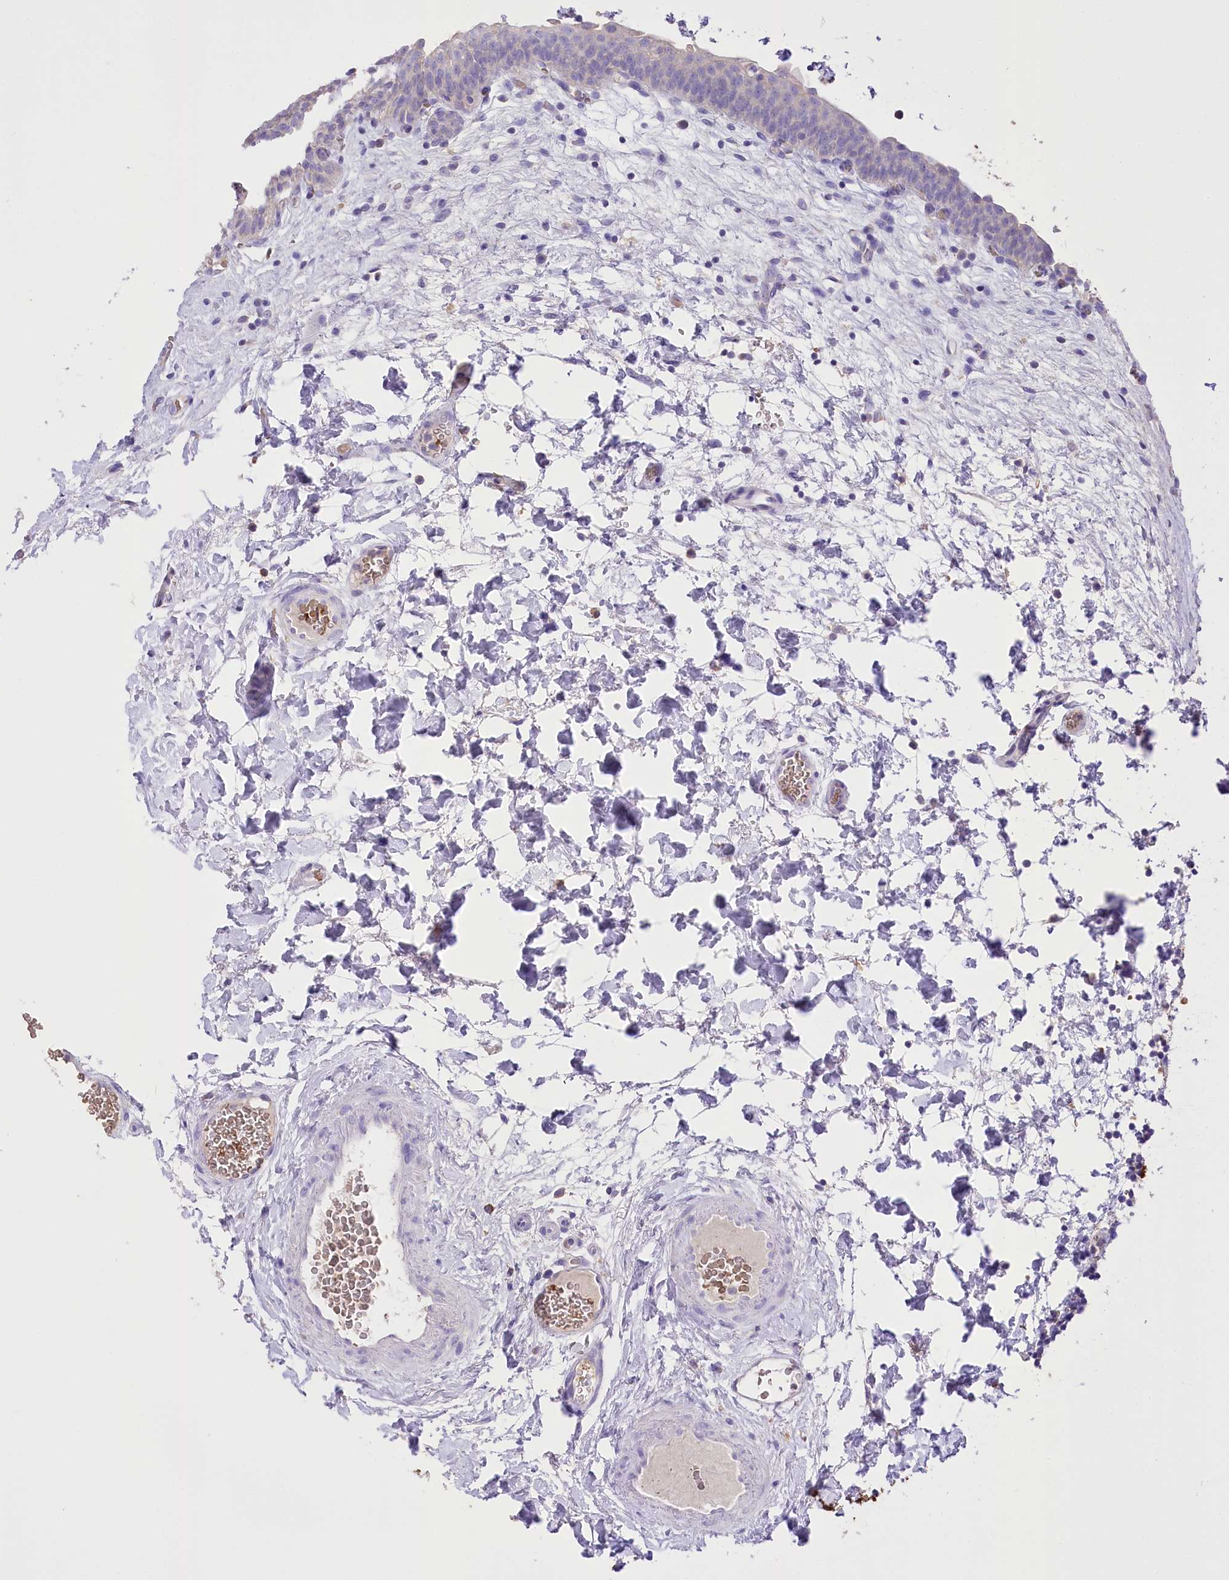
{"staining": {"intensity": "weak", "quantity": "25%-75%", "location": "cytoplasmic/membranous"}, "tissue": "urinary bladder", "cell_type": "Urothelial cells", "image_type": "normal", "snomed": [{"axis": "morphology", "description": "Normal tissue, NOS"}, {"axis": "topography", "description": "Urinary bladder"}], "caption": "Brown immunohistochemical staining in normal human urinary bladder demonstrates weak cytoplasmic/membranous positivity in about 25%-75% of urothelial cells.", "gene": "PRSS53", "patient": {"sex": "male", "age": 83}}